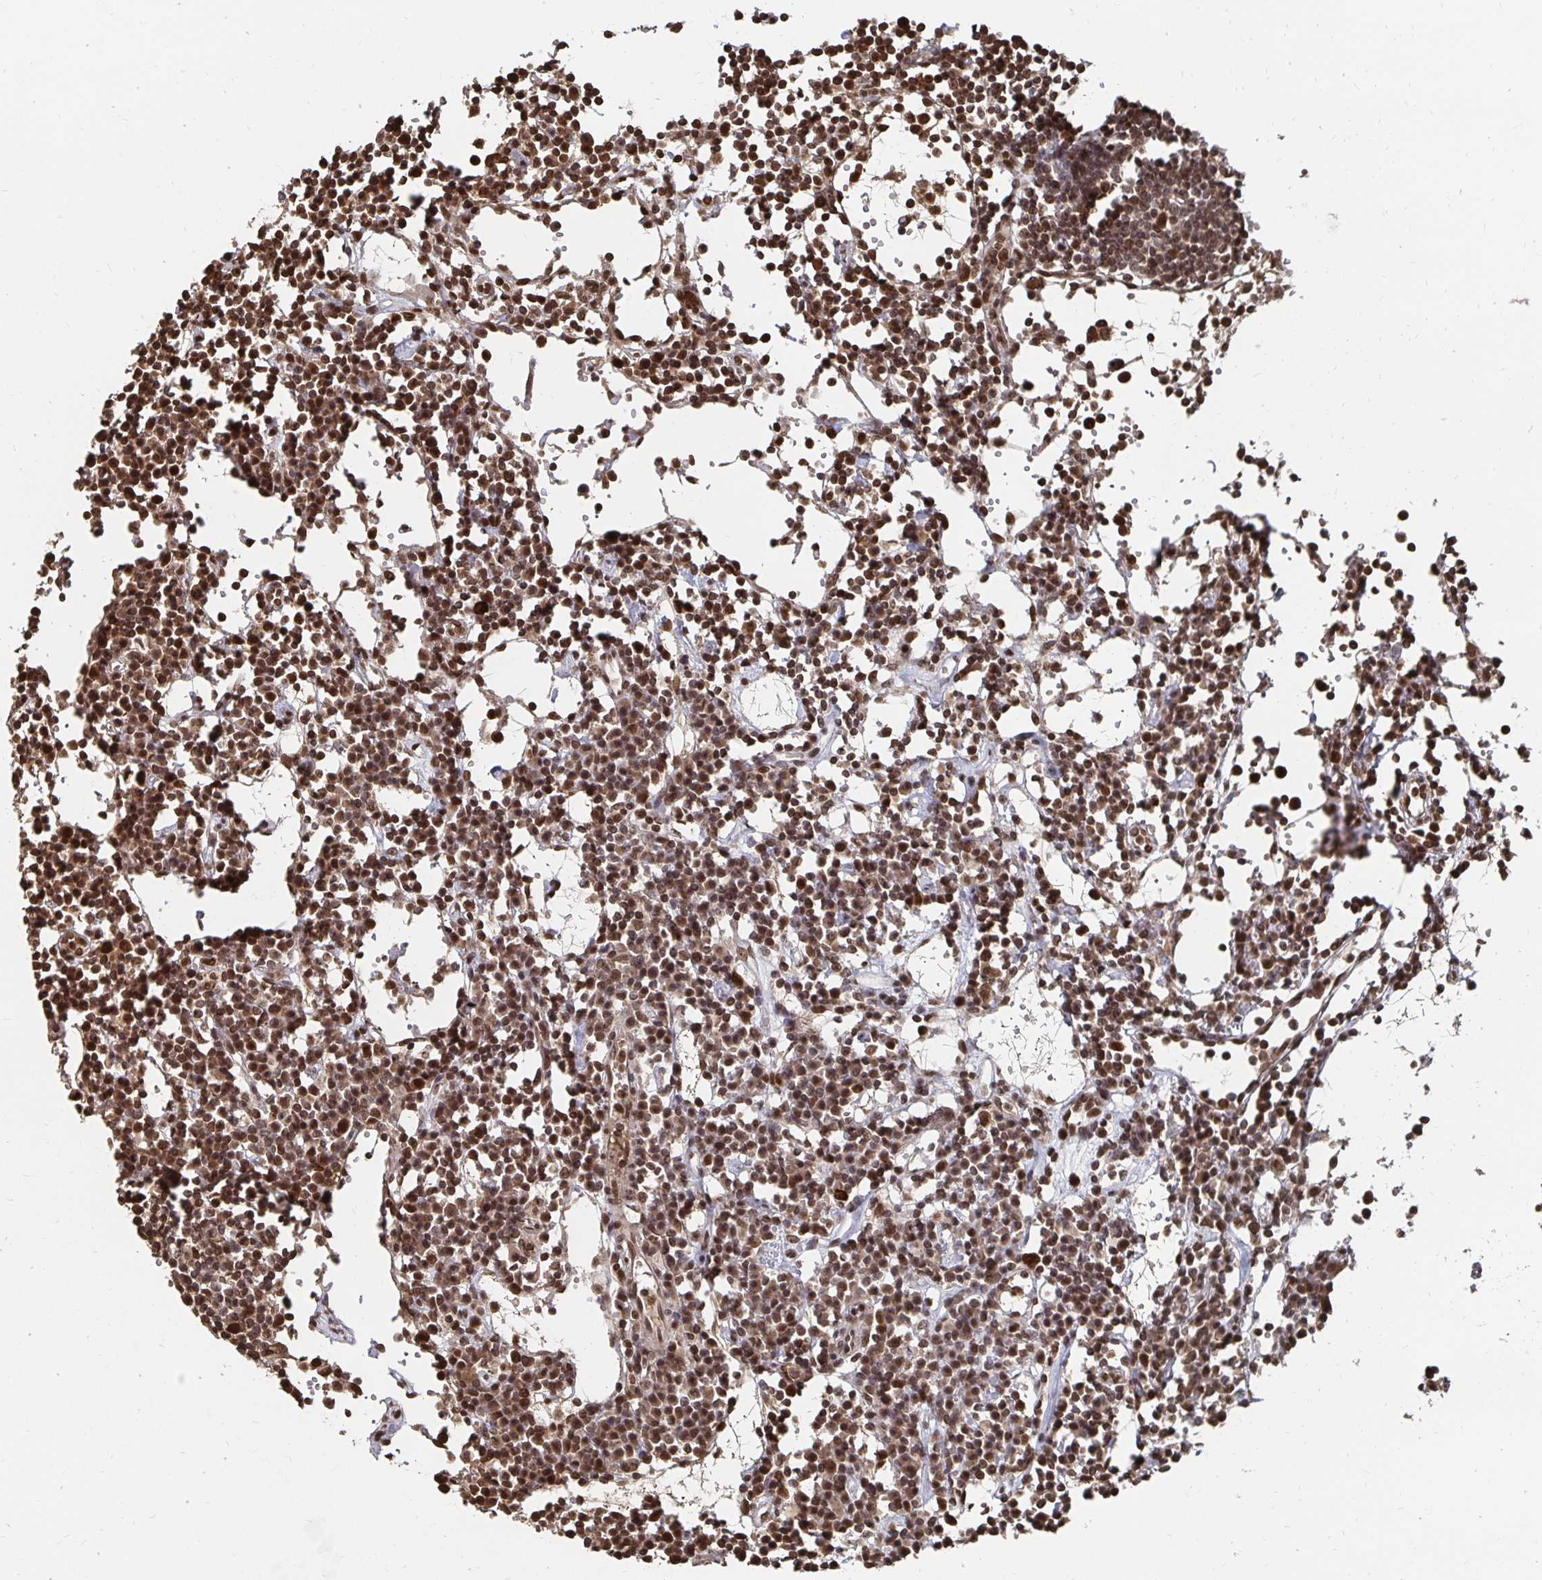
{"staining": {"intensity": "strong", "quantity": ">75%", "location": "nuclear"}, "tissue": "lymph node", "cell_type": "Non-germinal center cells", "image_type": "normal", "snomed": [{"axis": "morphology", "description": "Normal tissue, NOS"}, {"axis": "topography", "description": "Lymph node"}], "caption": "Lymph node stained with a brown dye reveals strong nuclear positive staining in approximately >75% of non-germinal center cells.", "gene": "GTF3C6", "patient": {"sex": "female", "age": 78}}